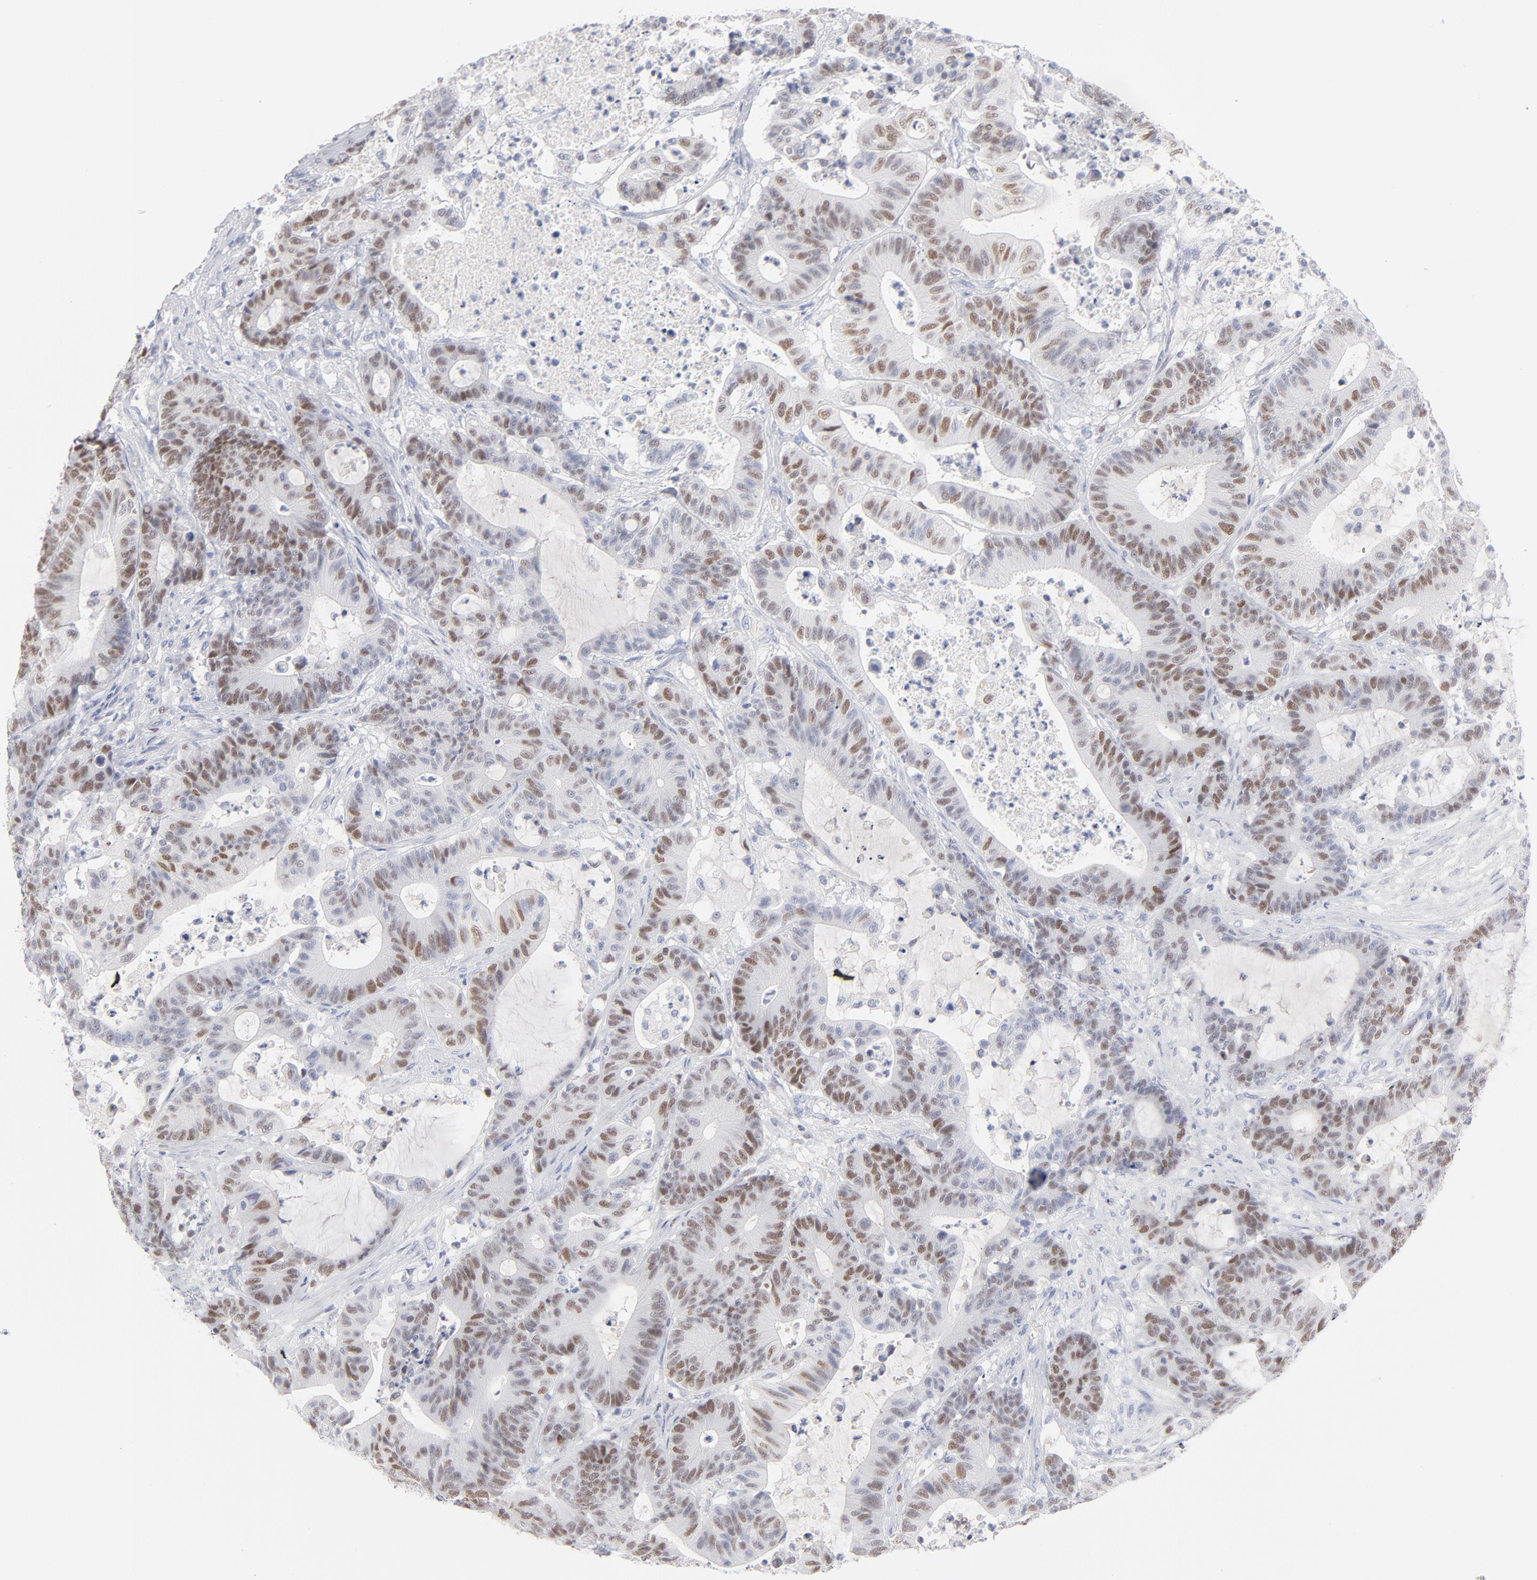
{"staining": {"intensity": "moderate", "quantity": "25%-75%", "location": "nuclear"}, "tissue": "colorectal cancer", "cell_type": "Tumor cells", "image_type": "cancer", "snomed": [{"axis": "morphology", "description": "Adenocarcinoma, NOS"}, {"axis": "topography", "description": "Colon"}], "caption": "Approximately 25%-75% of tumor cells in adenocarcinoma (colorectal) reveal moderate nuclear protein staining as visualized by brown immunohistochemical staining.", "gene": "MCM7", "patient": {"sex": "female", "age": 84}}